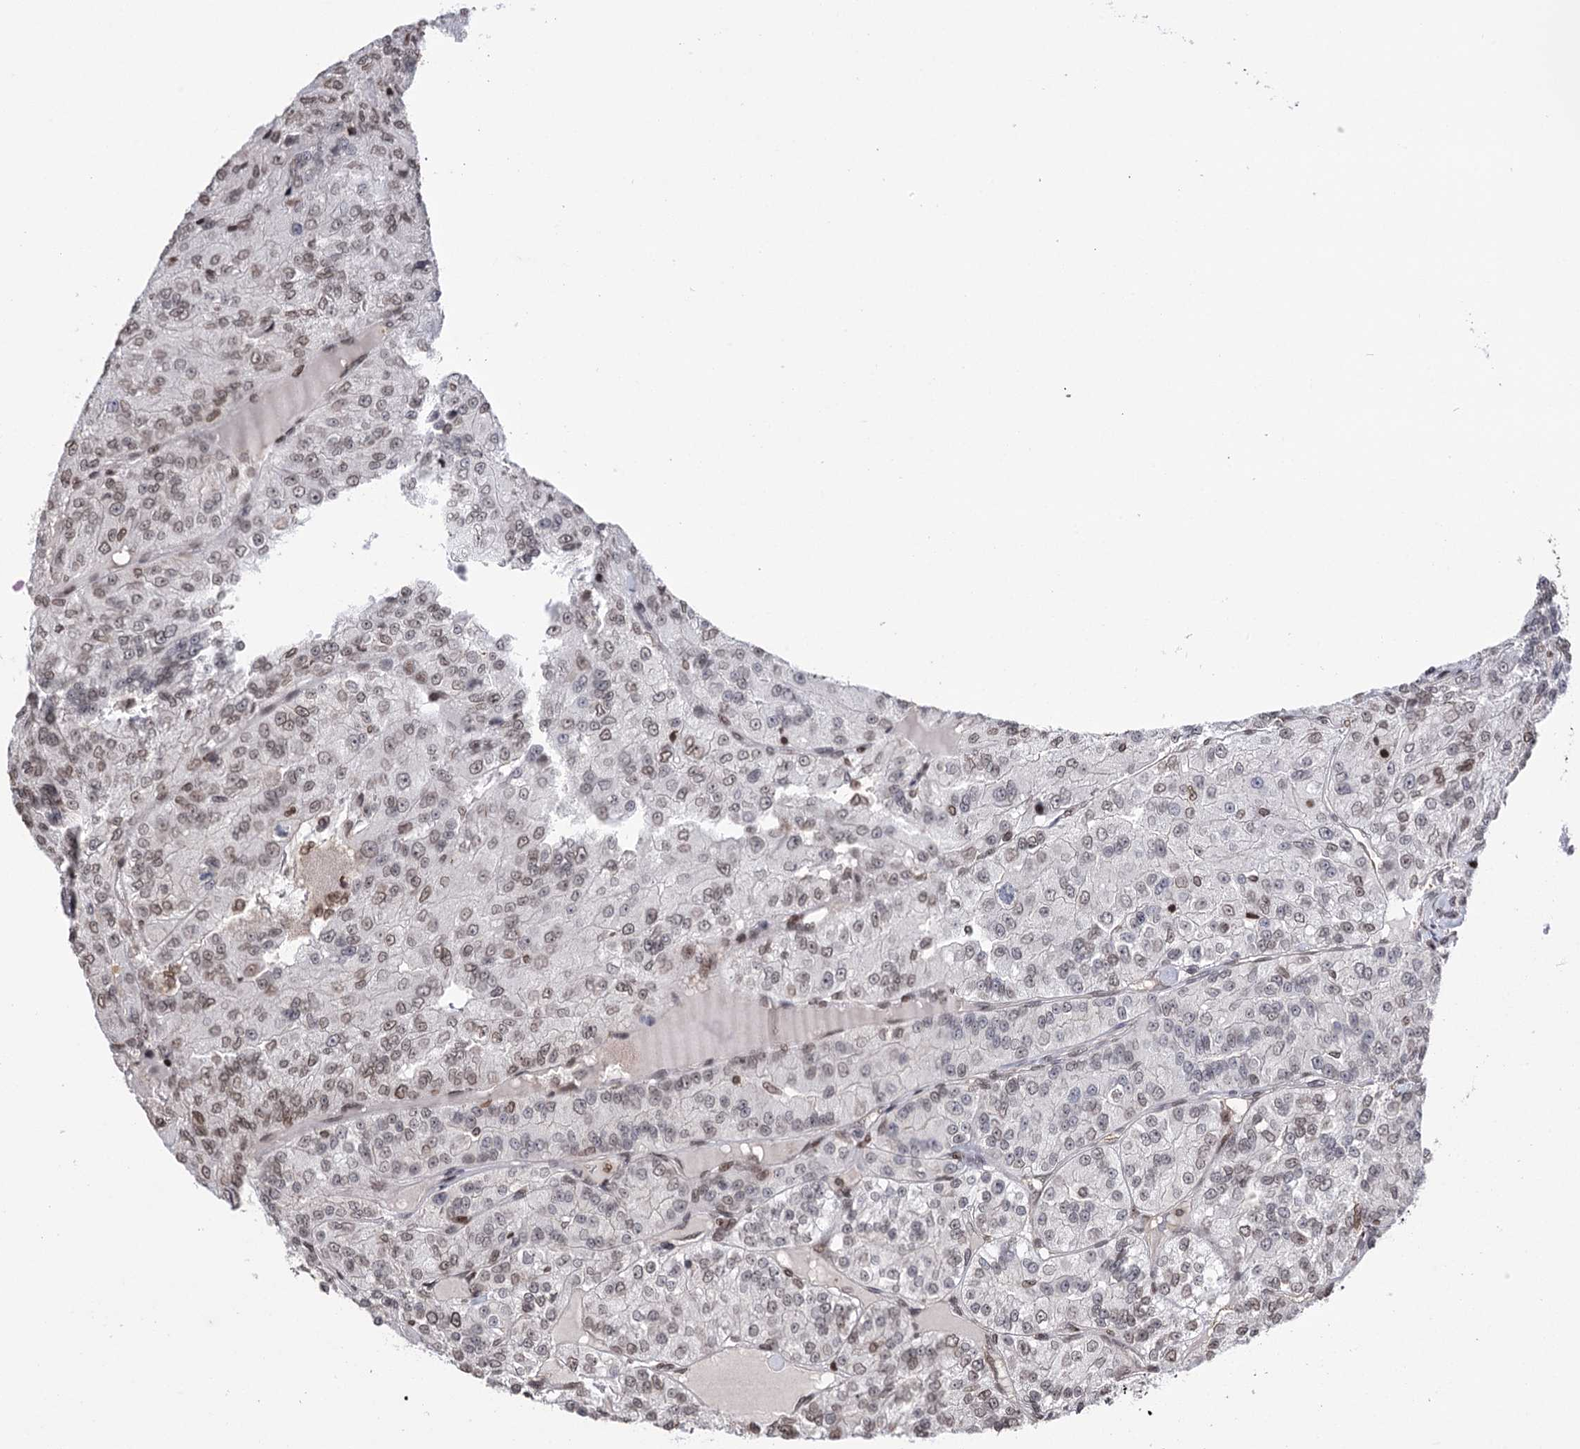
{"staining": {"intensity": "weak", "quantity": "25%-75%", "location": "nuclear"}, "tissue": "renal cancer", "cell_type": "Tumor cells", "image_type": "cancer", "snomed": [{"axis": "morphology", "description": "Adenocarcinoma, NOS"}, {"axis": "topography", "description": "Kidney"}], "caption": "Immunohistochemistry histopathology image of neoplastic tissue: human renal cancer (adenocarcinoma) stained using immunohistochemistry (IHC) reveals low levels of weak protein expression localized specifically in the nuclear of tumor cells, appearing as a nuclear brown color.", "gene": "CCDC77", "patient": {"sex": "female", "age": 63}}